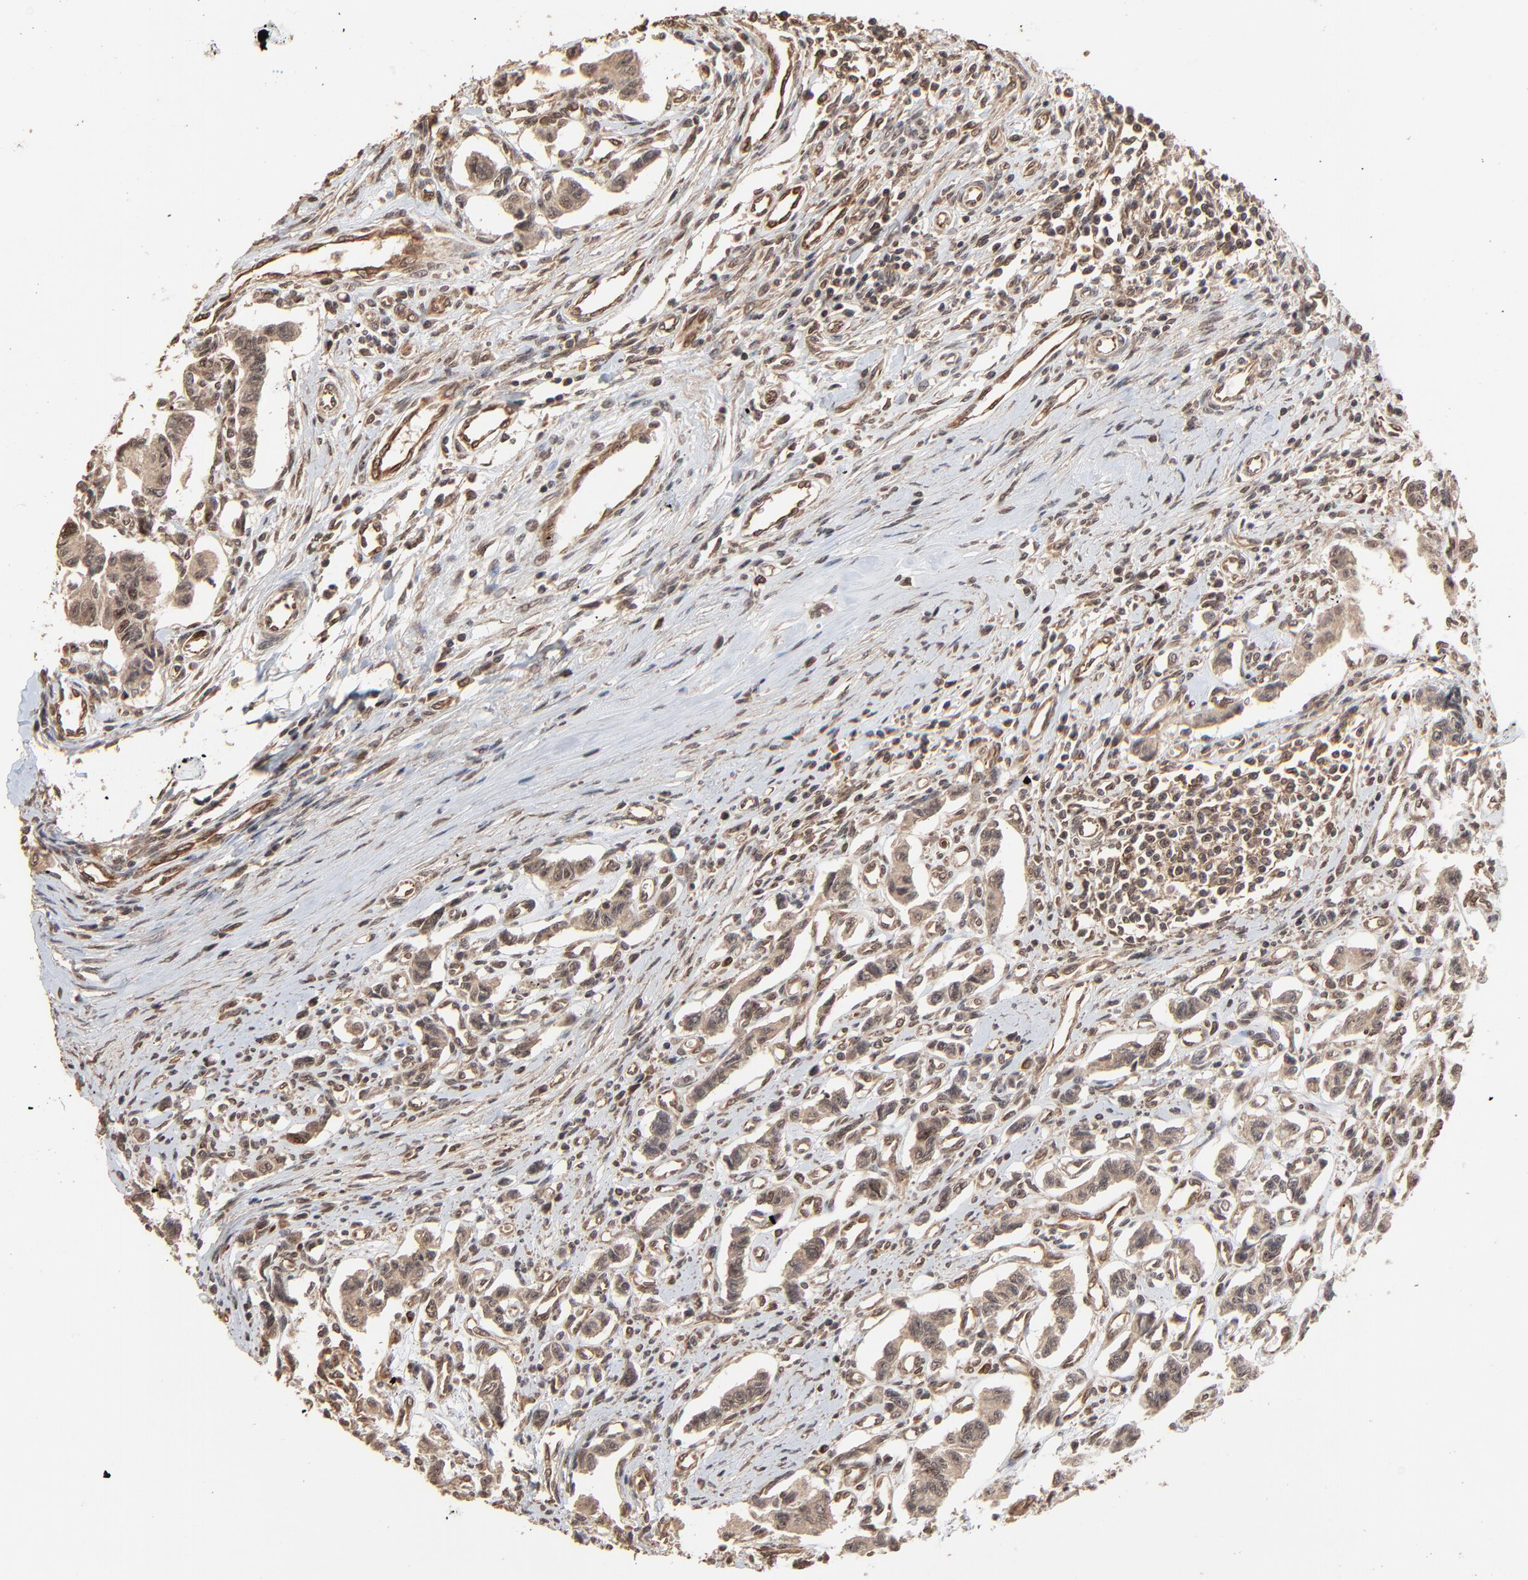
{"staining": {"intensity": "moderate", "quantity": ">75%", "location": "cytoplasmic/membranous"}, "tissue": "renal cancer", "cell_type": "Tumor cells", "image_type": "cancer", "snomed": [{"axis": "morphology", "description": "Carcinoid, malignant, NOS"}, {"axis": "topography", "description": "Kidney"}], "caption": "Renal cancer stained for a protein exhibits moderate cytoplasmic/membranous positivity in tumor cells.", "gene": "FAM227A", "patient": {"sex": "female", "age": 41}}